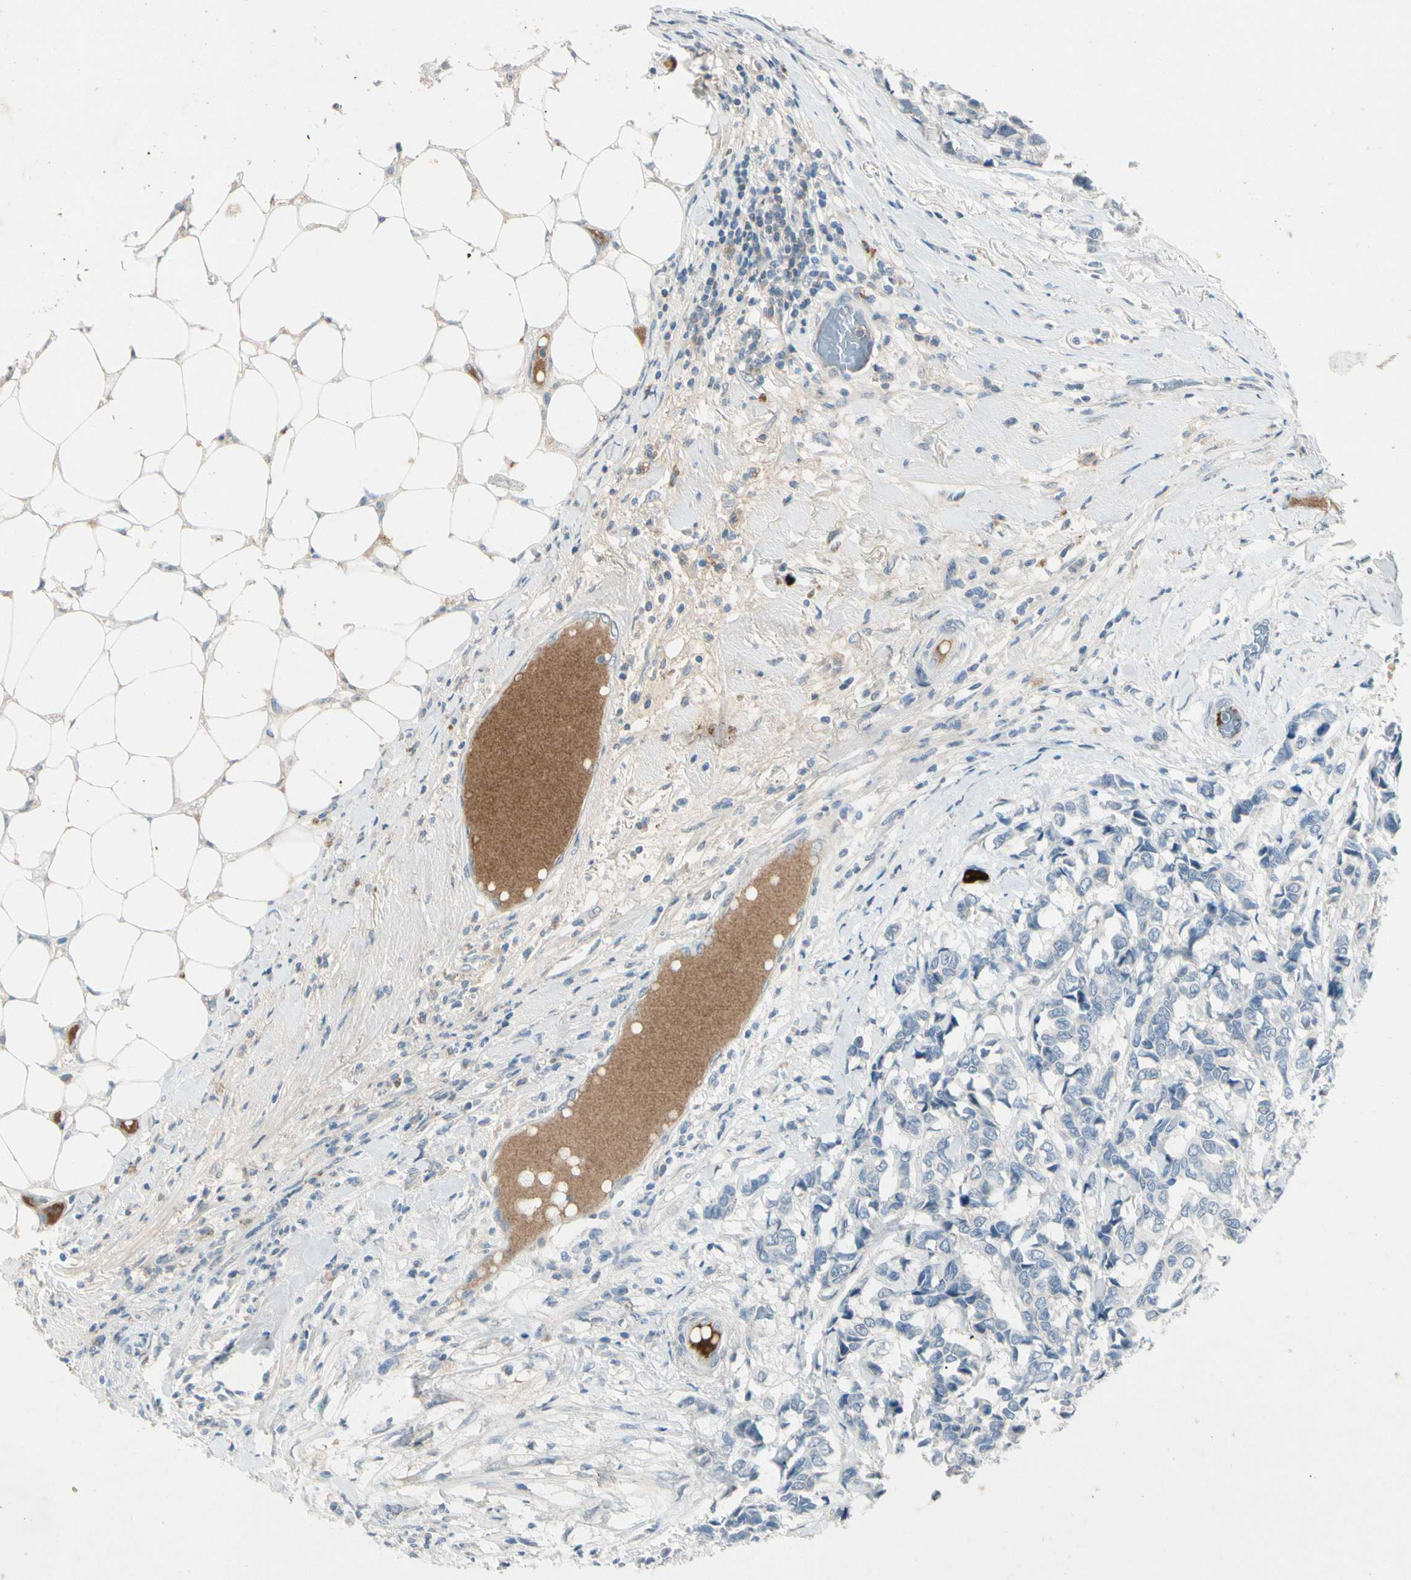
{"staining": {"intensity": "negative", "quantity": "none", "location": "none"}, "tissue": "breast cancer", "cell_type": "Tumor cells", "image_type": "cancer", "snomed": [{"axis": "morphology", "description": "Duct carcinoma"}, {"axis": "topography", "description": "Breast"}], "caption": "Histopathology image shows no protein expression in tumor cells of breast intraductal carcinoma tissue. (Stains: DAB immunohistochemistry with hematoxylin counter stain, Microscopy: brightfield microscopy at high magnification).", "gene": "SERPIND1", "patient": {"sex": "female", "age": 87}}